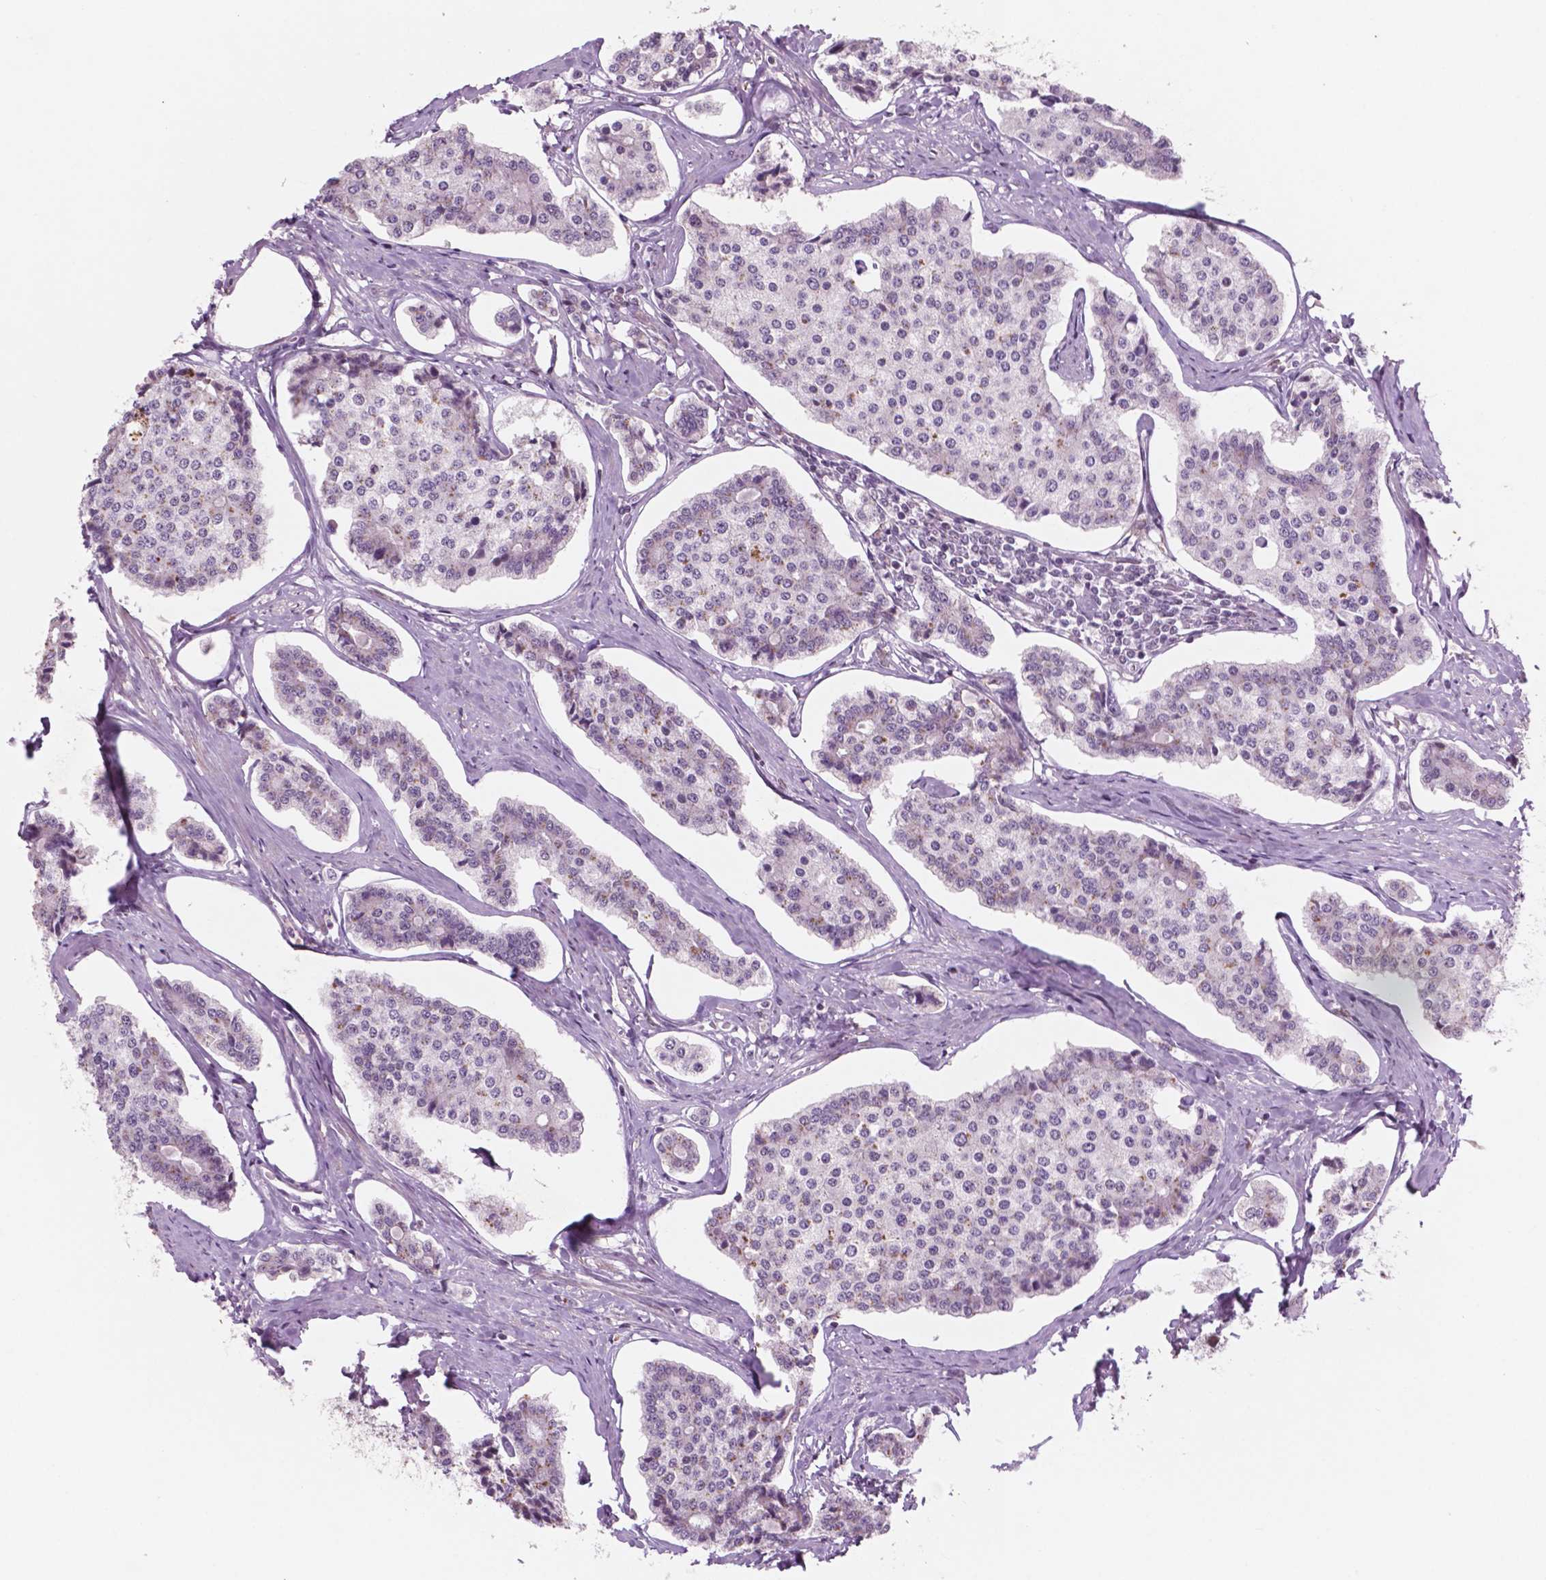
{"staining": {"intensity": "negative", "quantity": "none", "location": "none"}, "tissue": "carcinoid", "cell_type": "Tumor cells", "image_type": "cancer", "snomed": [{"axis": "morphology", "description": "Carcinoid, malignant, NOS"}, {"axis": "topography", "description": "Small intestine"}], "caption": "IHC of carcinoid (malignant) shows no positivity in tumor cells.", "gene": "CTR9", "patient": {"sex": "female", "age": 65}}